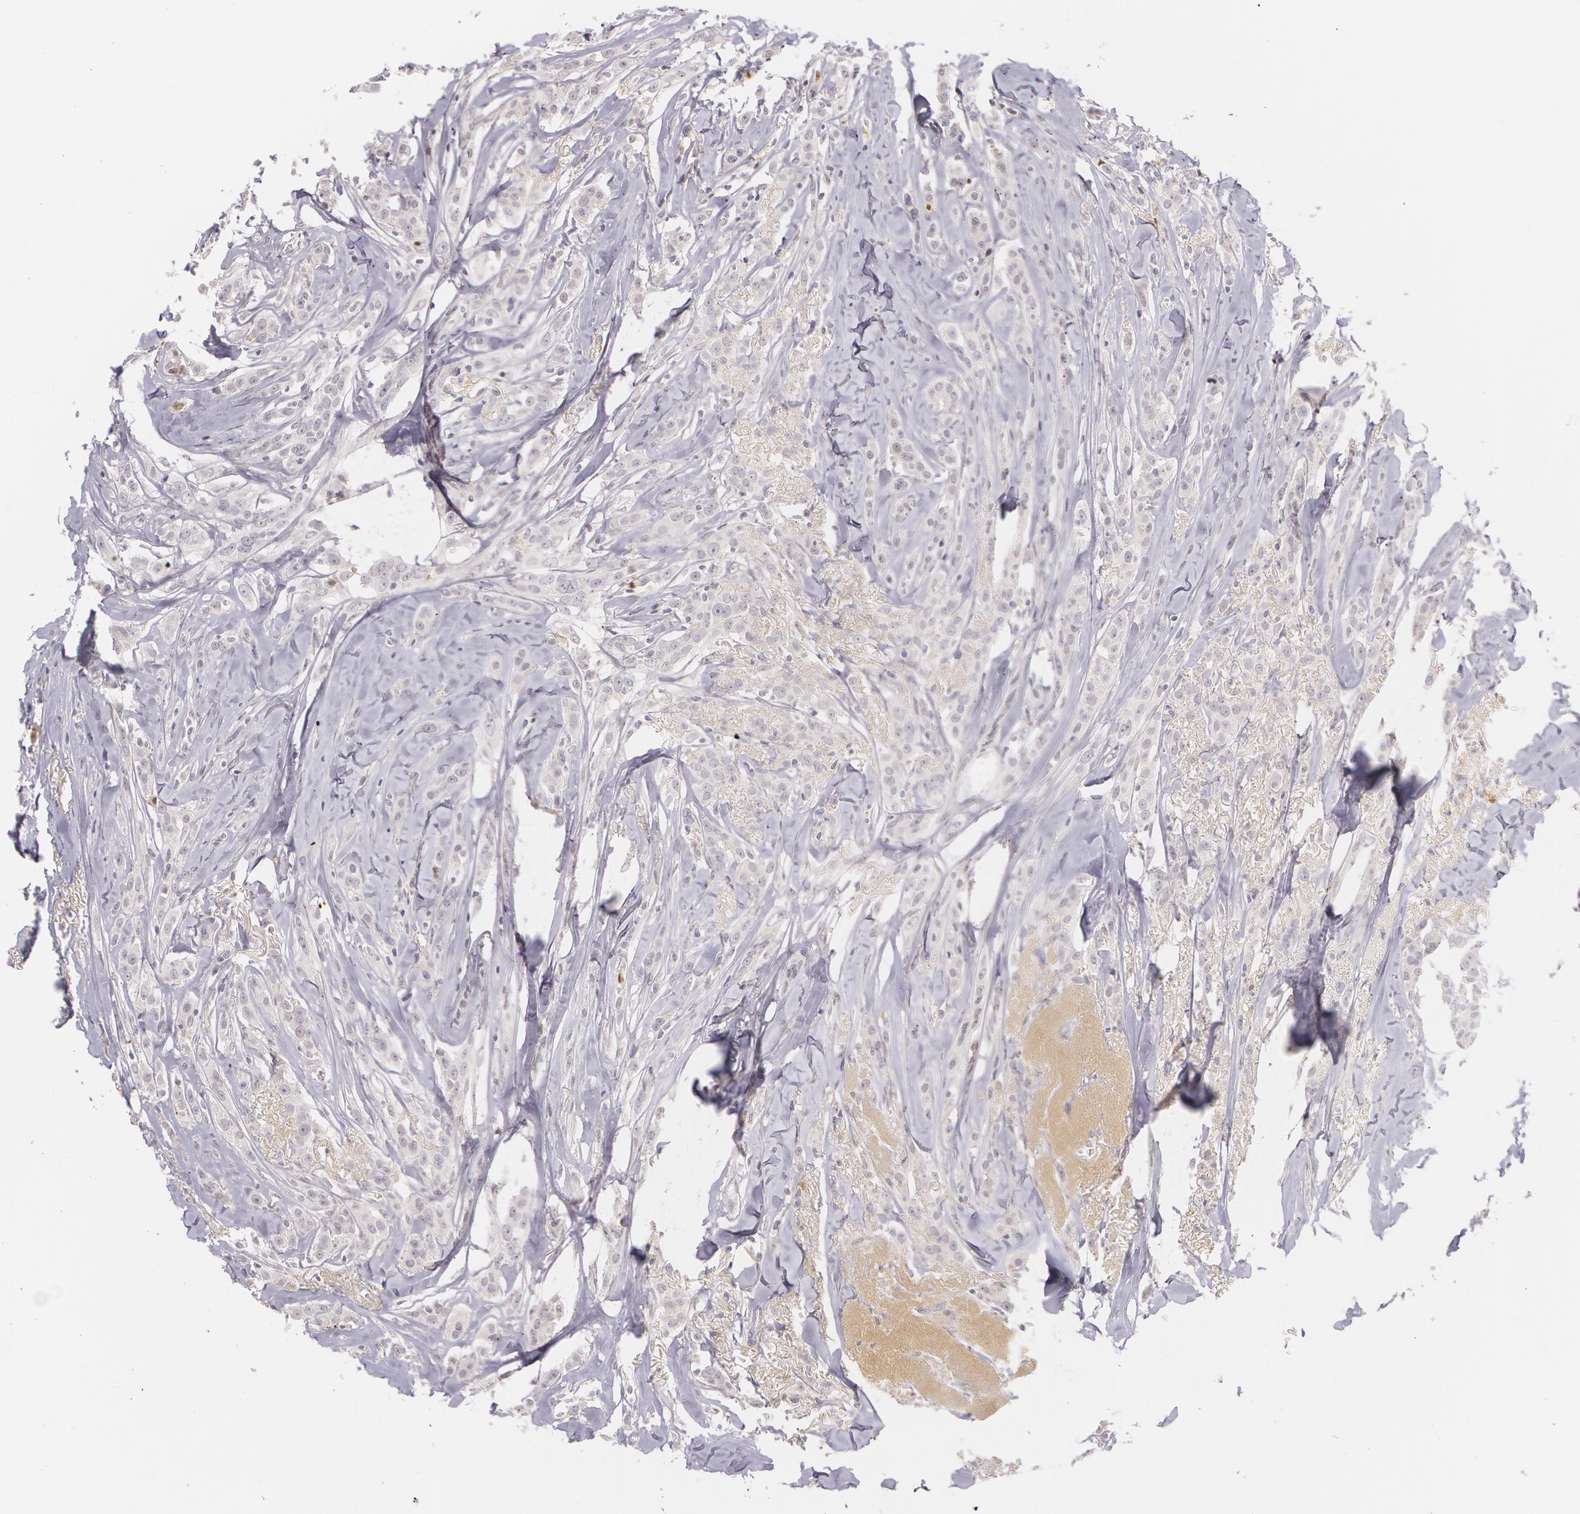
{"staining": {"intensity": "negative", "quantity": "none", "location": "none"}, "tissue": "breast cancer", "cell_type": "Tumor cells", "image_type": "cancer", "snomed": [{"axis": "morphology", "description": "Lobular carcinoma"}, {"axis": "topography", "description": "Breast"}], "caption": "This is a image of immunohistochemistry (IHC) staining of breast cancer, which shows no staining in tumor cells.", "gene": "LBP", "patient": {"sex": "female", "age": 57}}